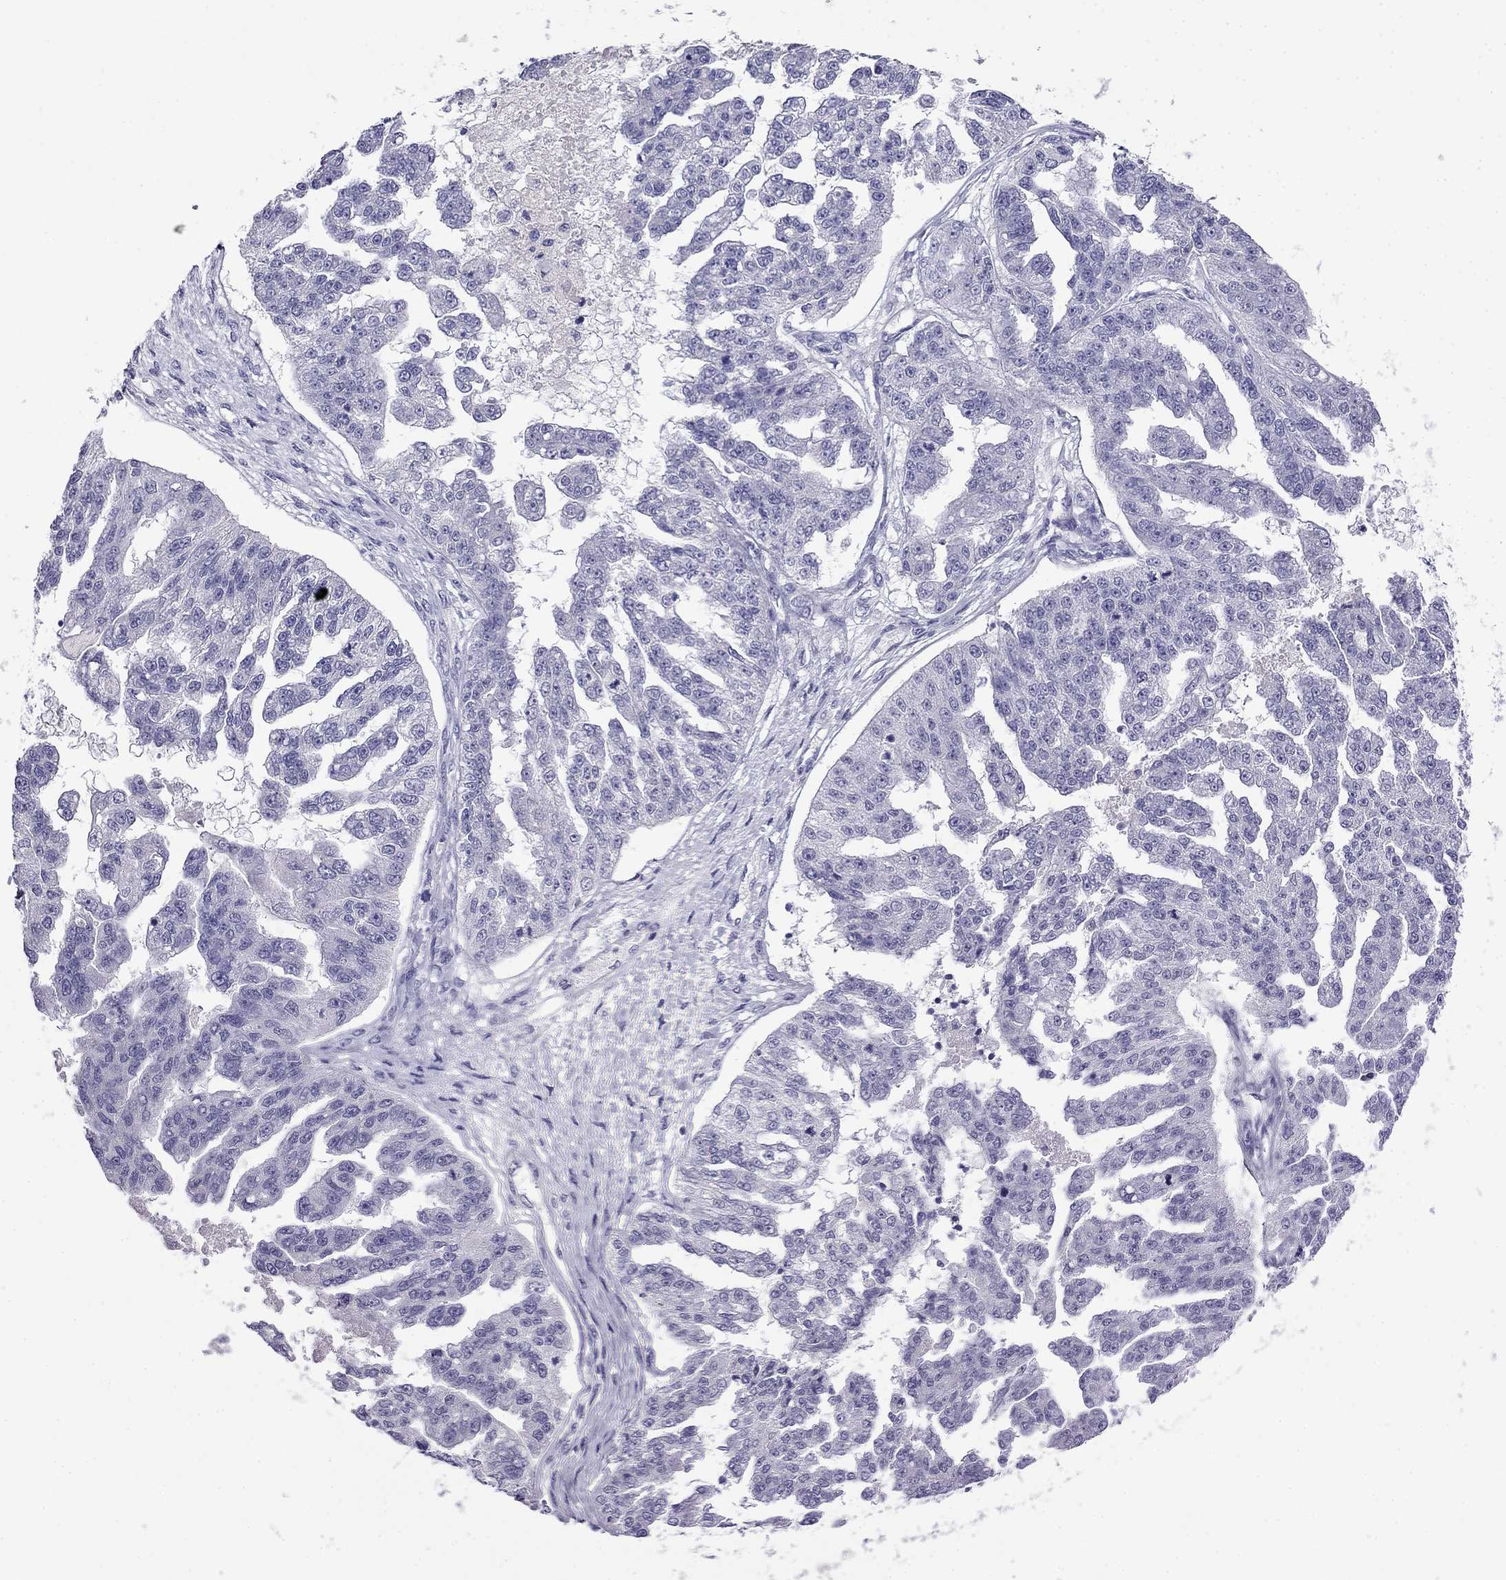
{"staining": {"intensity": "negative", "quantity": "none", "location": "none"}, "tissue": "ovarian cancer", "cell_type": "Tumor cells", "image_type": "cancer", "snomed": [{"axis": "morphology", "description": "Cystadenocarcinoma, serous, NOS"}, {"axis": "topography", "description": "Ovary"}], "caption": "A histopathology image of serous cystadenocarcinoma (ovarian) stained for a protein displays no brown staining in tumor cells.", "gene": "MYO15A", "patient": {"sex": "female", "age": 58}}